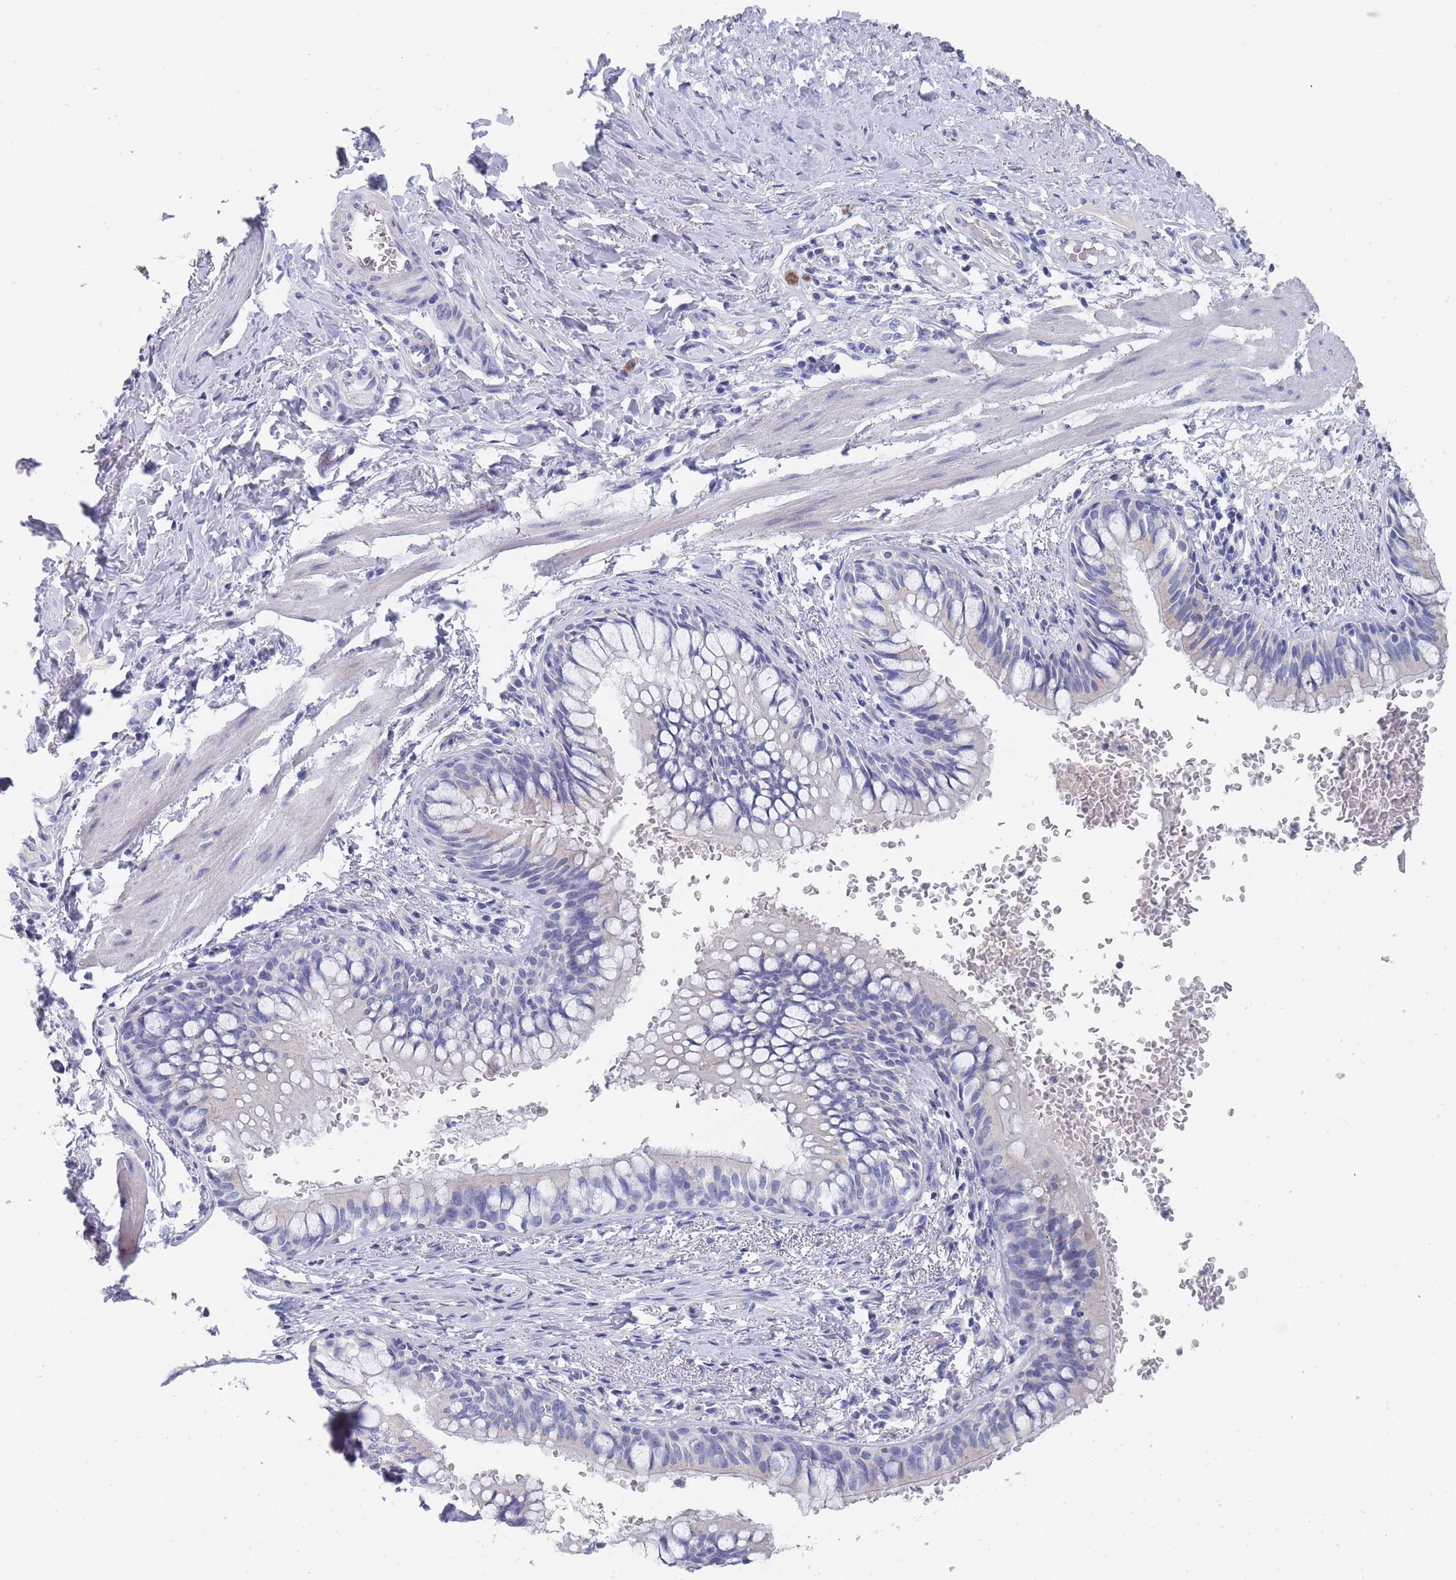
{"staining": {"intensity": "negative", "quantity": "none", "location": "none"}, "tissue": "bronchus", "cell_type": "Respiratory epithelial cells", "image_type": "normal", "snomed": [{"axis": "morphology", "description": "Normal tissue, NOS"}, {"axis": "topography", "description": "Cartilage tissue"}, {"axis": "topography", "description": "Bronchus"}], "caption": "The histopathology image shows no significant staining in respiratory epithelial cells of bronchus.", "gene": "ACAD11", "patient": {"sex": "female", "age": 36}}